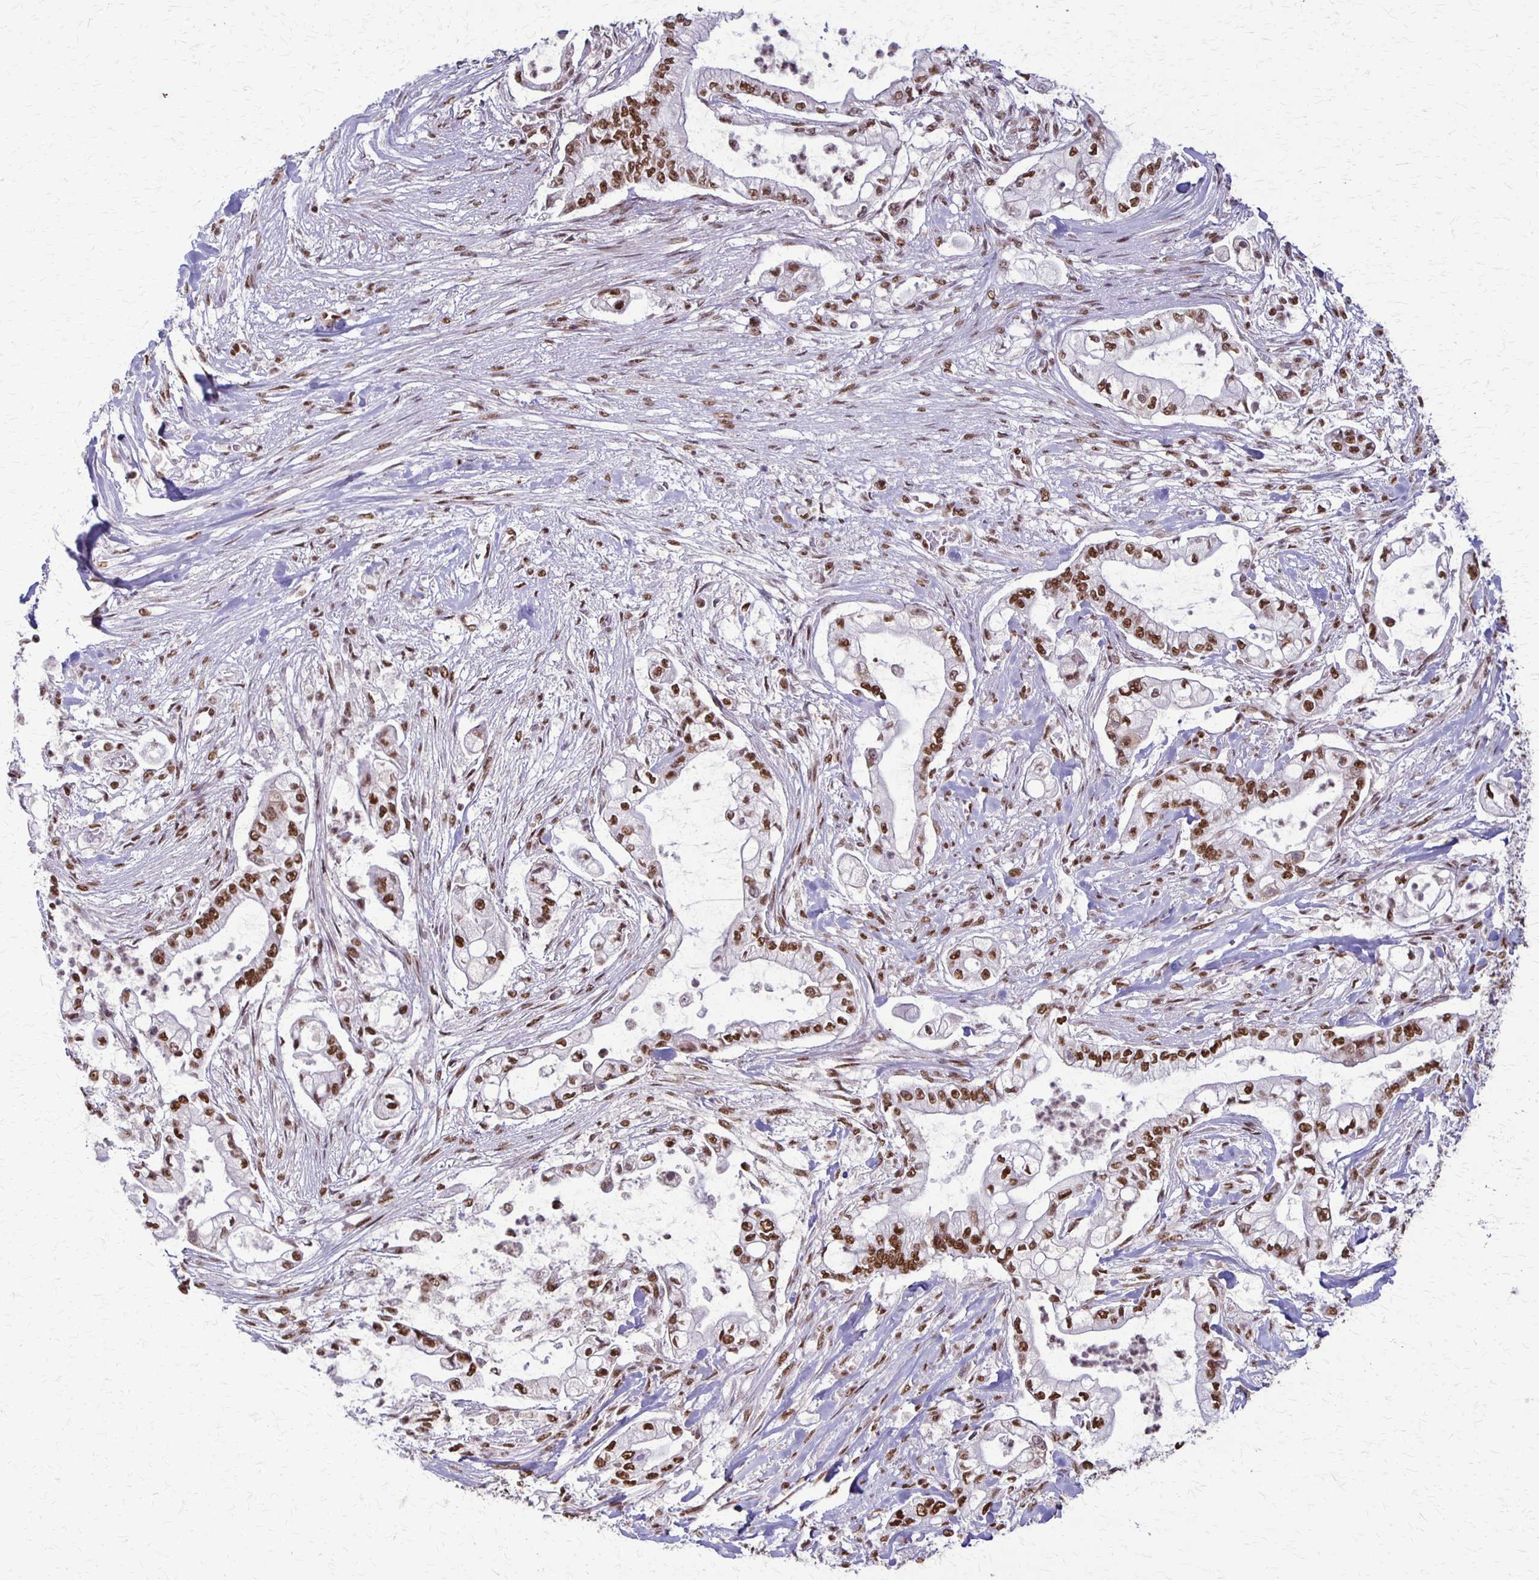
{"staining": {"intensity": "strong", "quantity": ">75%", "location": "nuclear"}, "tissue": "pancreatic cancer", "cell_type": "Tumor cells", "image_type": "cancer", "snomed": [{"axis": "morphology", "description": "Adenocarcinoma, NOS"}, {"axis": "topography", "description": "Pancreas"}], "caption": "This is an image of IHC staining of pancreatic adenocarcinoma, which shows strong expression in the nuclear of tumor cells.", "gene": "XRCC6", "patient": {"sex": "female", "age": 69}}